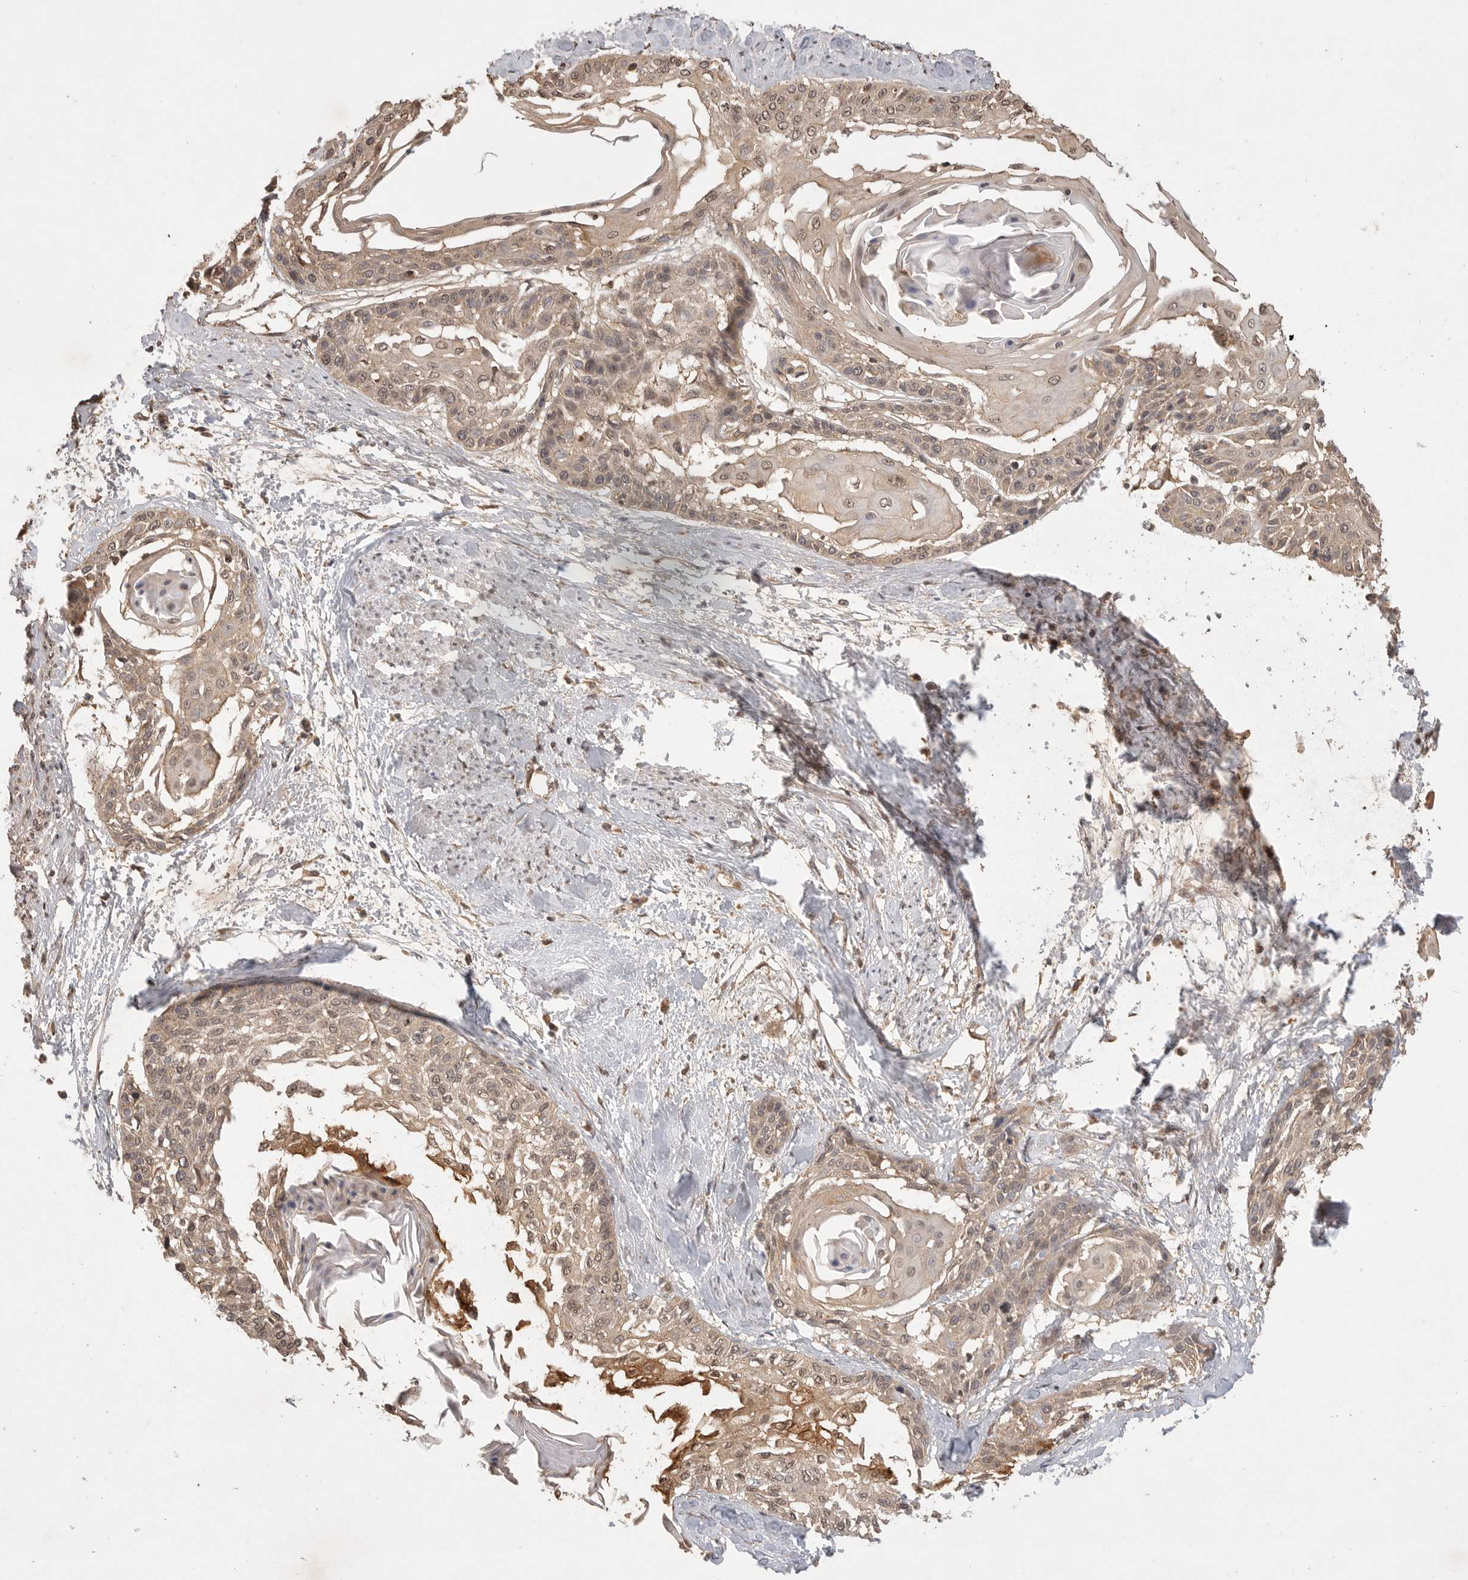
{"staining": {"intensity": "weak", "quantity": ">75%", "location": "cytoplasmic/membranous,nuclear"}, "tissue": "cervical cancer", "cell_type": "Tumor cells", "image_type": "cancer", "snomed": [{"axis": "morphology", "description": "Squamous cell carcinoma, NOS"}, {"axis": "topography", "description": "Cervix"}], "caption": "IHC (DAB (3,3'-diaminobenzidine)) staining of human cervical cancer (squamous cell carcinoma) exhibits weak cytoplasmic/membranous and nuclear protein positivity in about >75% of tumor cells. Immunohistochemistry (ihc) stains the protein in brown and the nuclei are stained blue.", "gene": "PRMT3", "patient": {"sex": "female", "age": 57}}